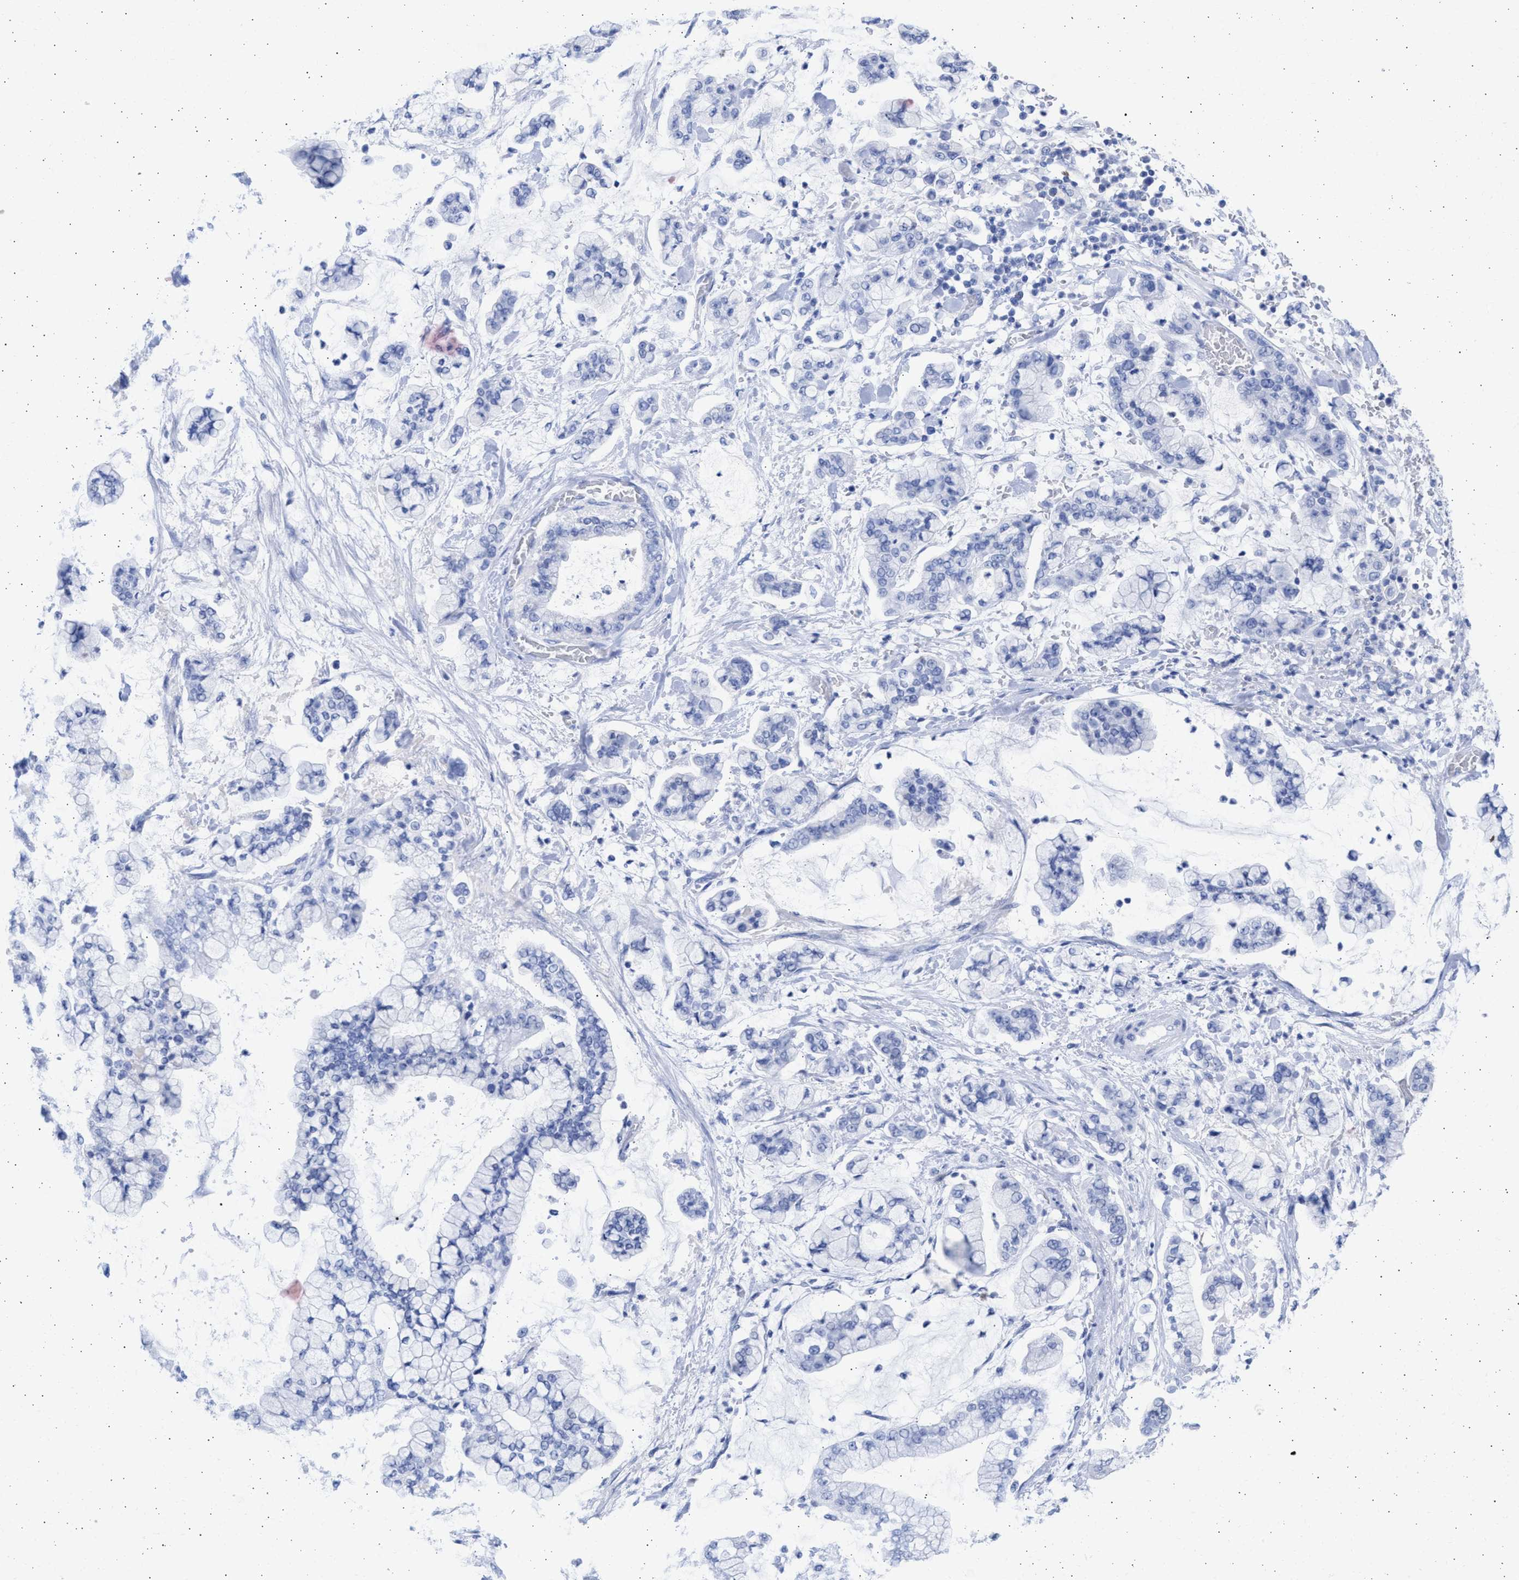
{"staining": {"intensity": "negative", "quantity": "none", "location": "none"}, "tissue": "stomach cancer", "cell_type": "Tumor cells", "image_type": "cancer", "snomed": [{"axis": "morphology", "description": "Normal tissue, NOS"}, {"axis": "morphology", "description": "Adenocarcinoma, NOS"}, {"axis": "topography", "description": "Stomach, upper"}, {"axis": "topography", "description": "Stomach"}], "caption": "Micrograph shows no protein positivity in tumor cells of adenocarcinoma (stomach) tissue. (Brightfield microscopy of DAB (3,3'-diaminobenzidine) immunohistochemistry (IHC) at high magnification).", "gene": "ALDOC", "patient": {"sex": "male", "age": 76}}